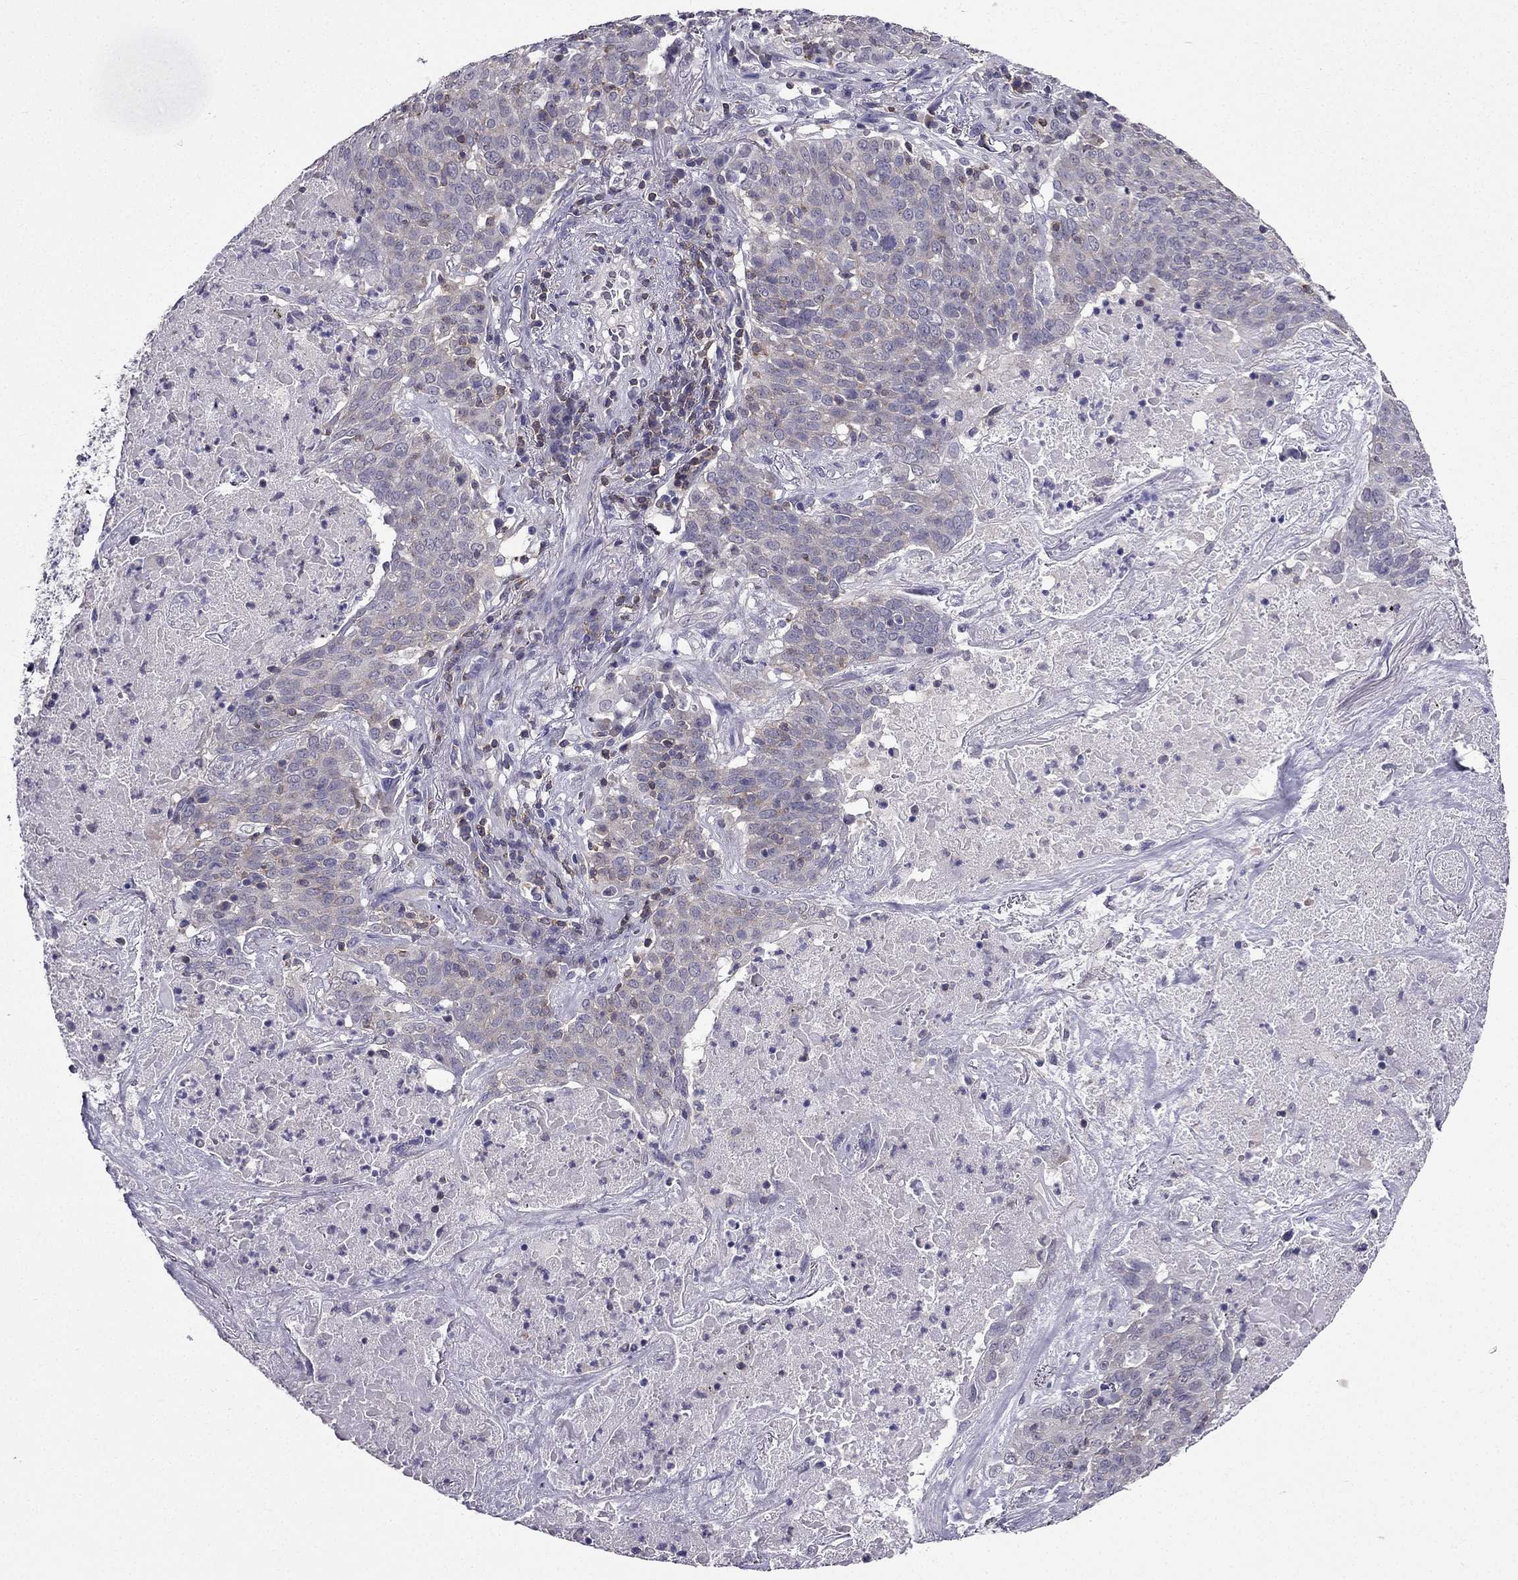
{"staining": {"intensity": "negative", "quantity": "none", "location": "none"}, "tissue": "lung cancer", "cell_type": "Tumor cells", "image_type": "cancer", "snomed": [{"axis": "morphology", "description": "Squamous cell carcinoma, NOS"}, {"axis": "topography", "description": "Lung"}], "caption": "DAB immunohistochemical staining of human lung squamous cell carcinoma demonstrates no significant expression in tumor cells.", "gene": "AAK1", "patient": {"sex": "male", "age": 82}}